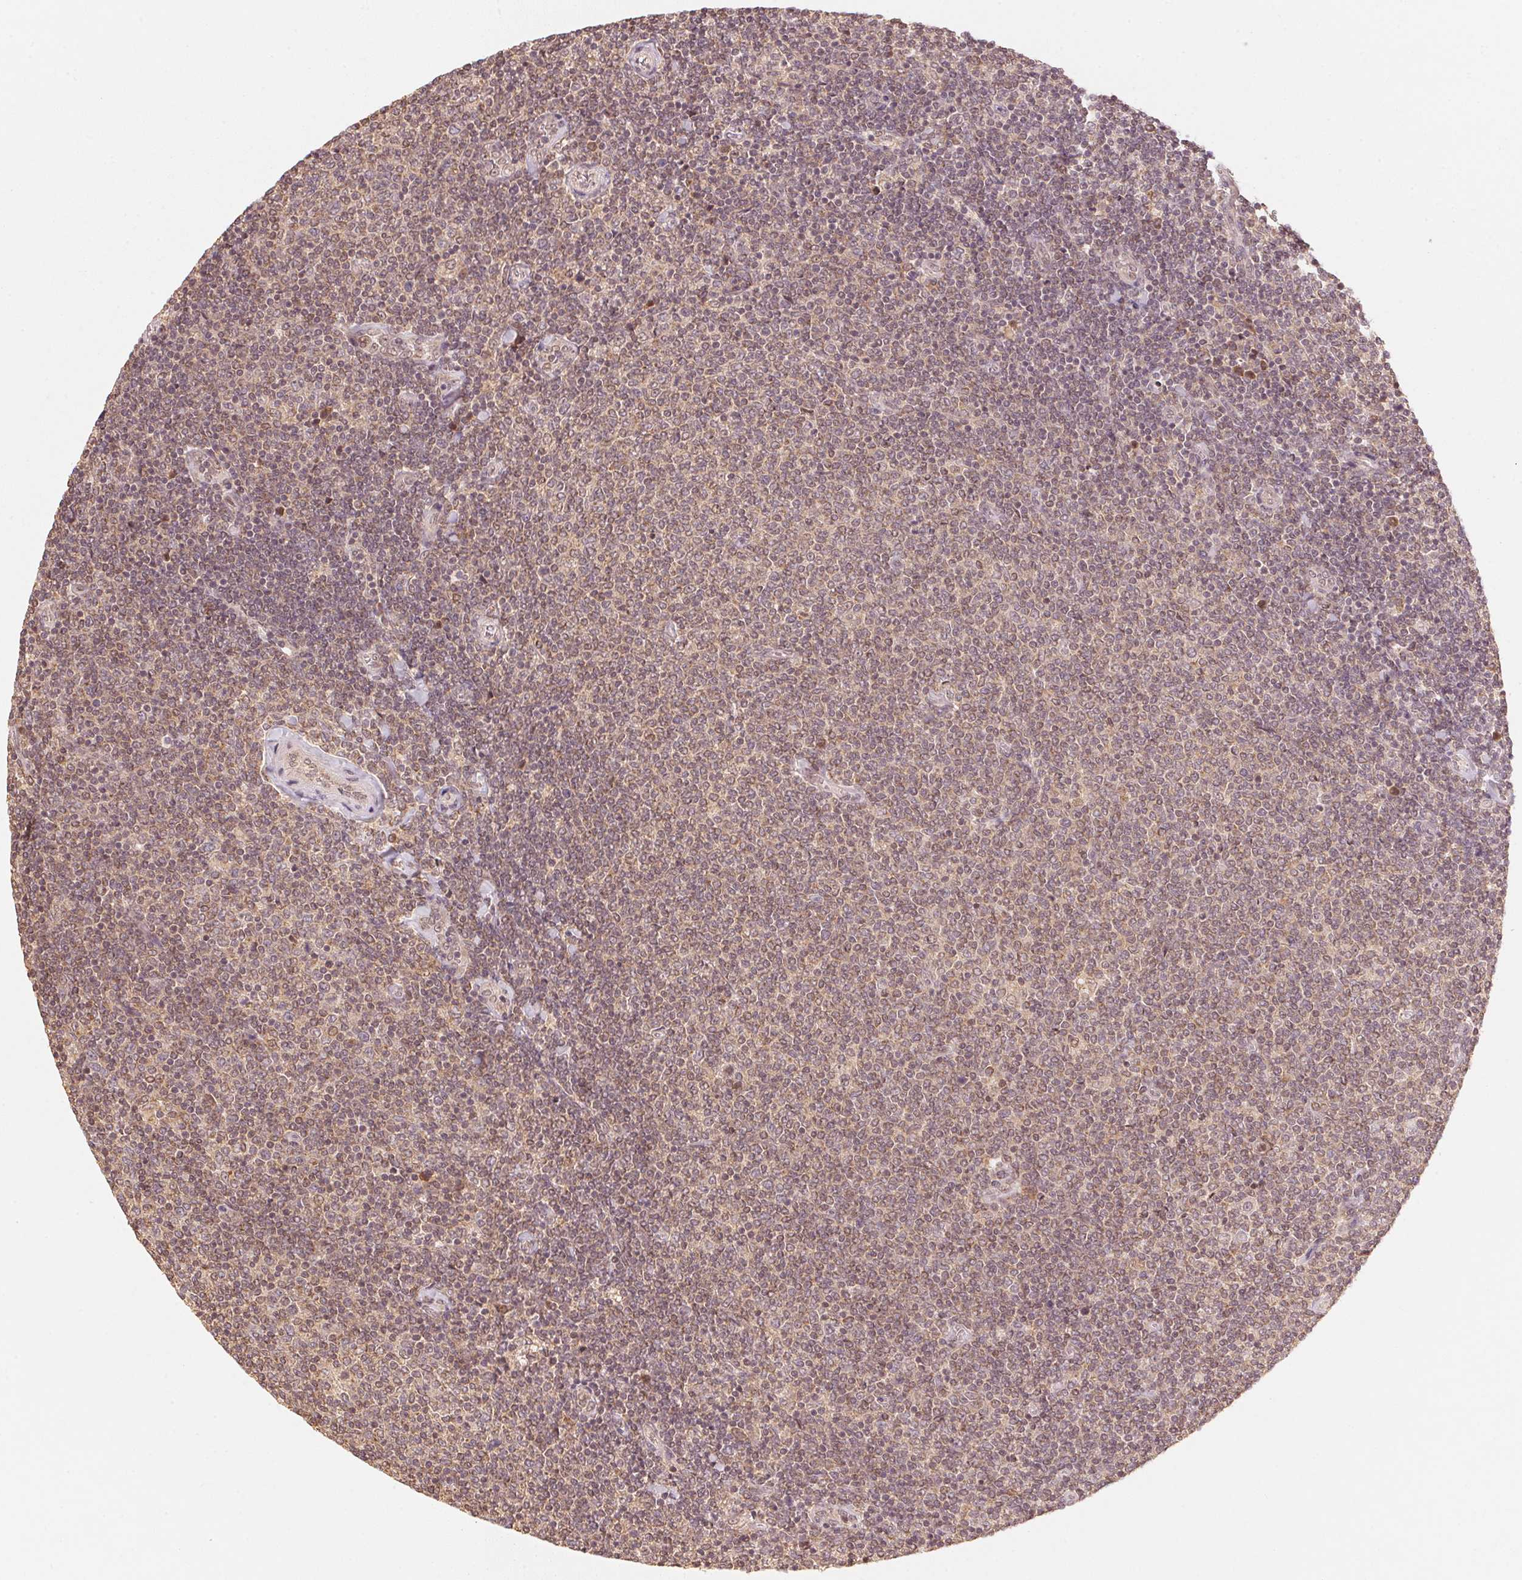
{"staining": {"intensity": "weak", "quantity": ">75%", "location": "cytoplasmic/membranous"}, "tissue": "lymphoma", "cell_type": "Tumor cells", "image_type": "cancer", "snomed": [{"axis": "morphology", "description": "Malignant lymphoma, non-Hodgkin's type, Low grade"}, {"axis": "topography", "description": "Lymph node"}], "caption": "Weak cytoplasmic/membranous protein staining is identified in approximately >75% of tumor cells in malignant lymphoma, non-Hodgkin's type (low-grade).", "gene": "C2orf73", "patient": {"sex": "male", "age": 52}}